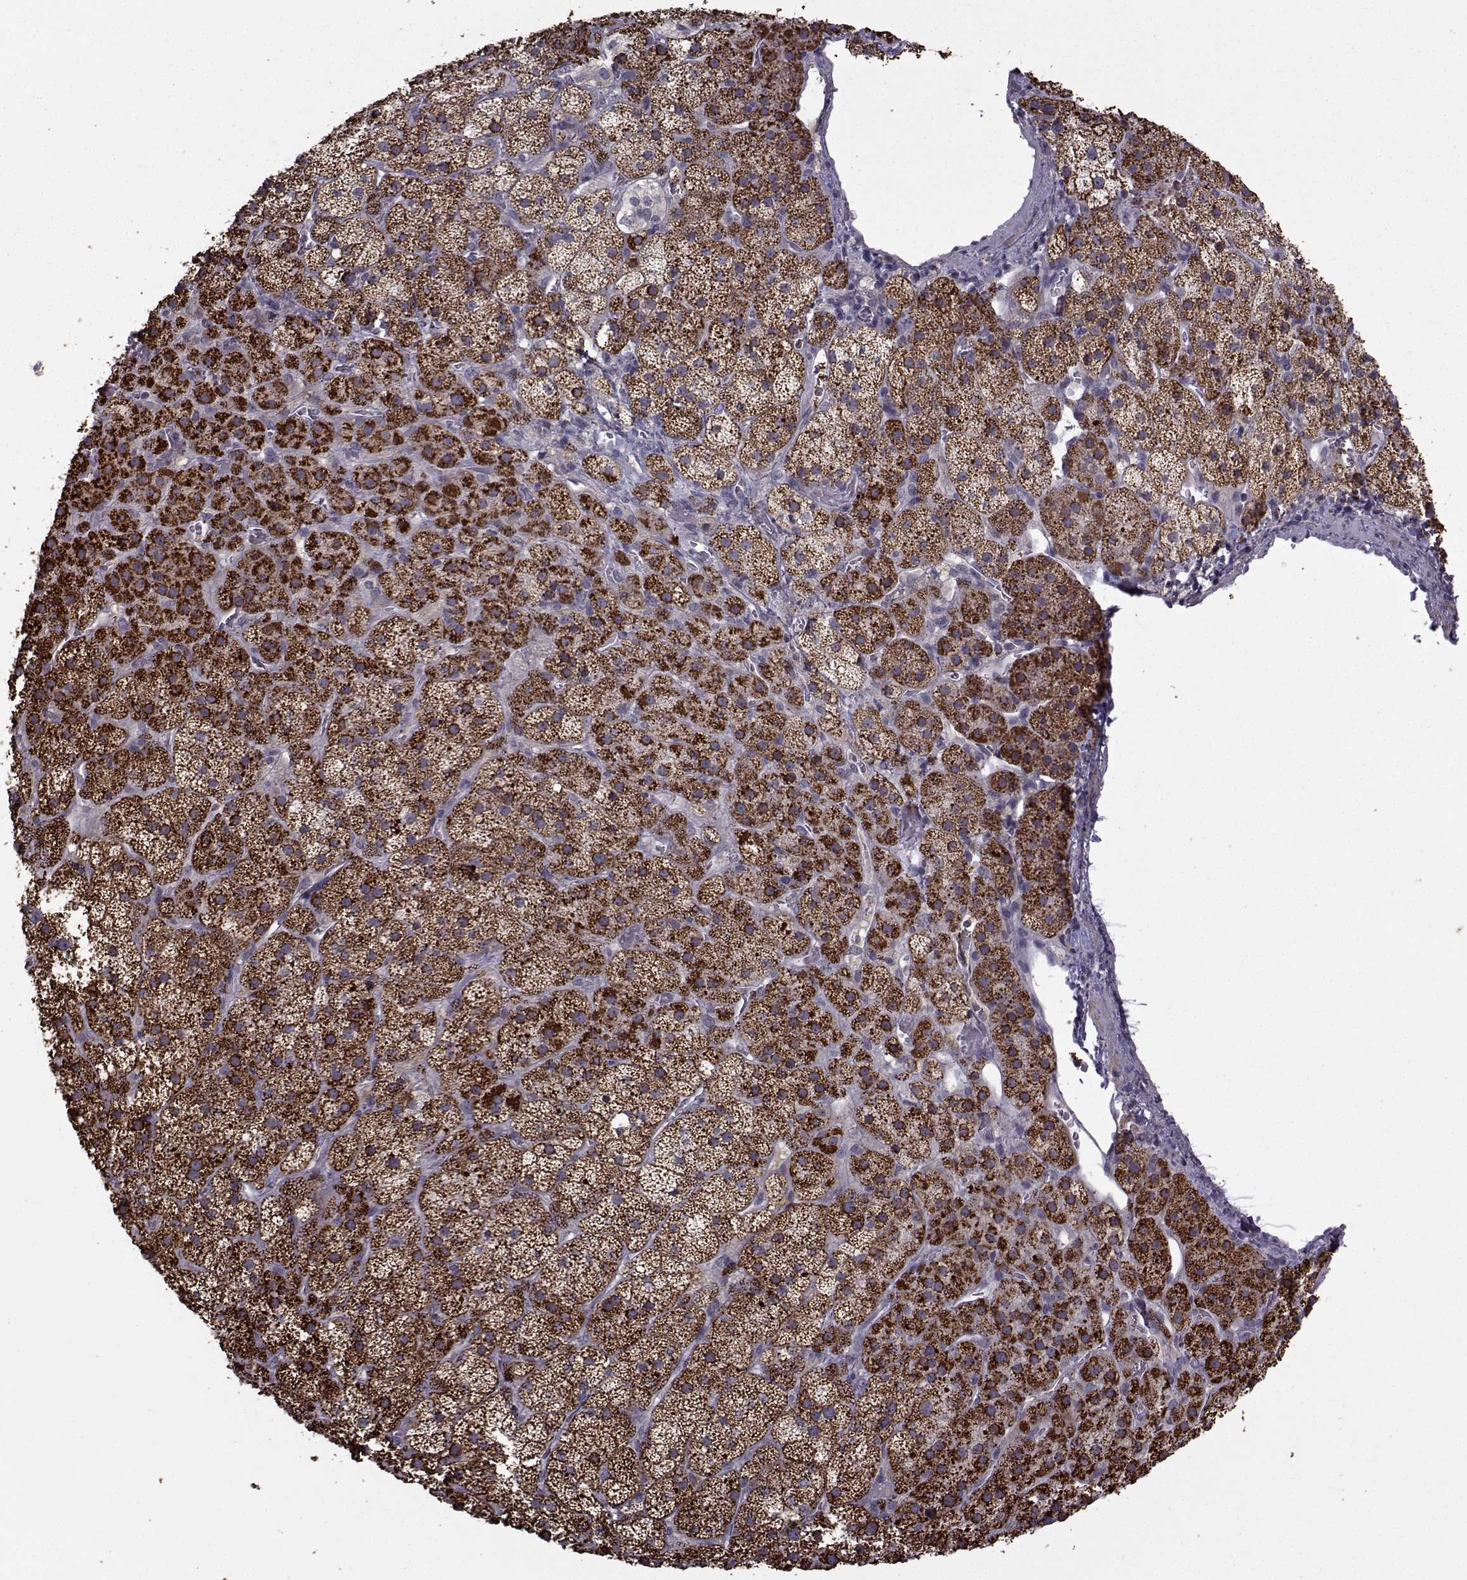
{"staining": {"intensity": "strong", "quantity": ">75%", "location": "cytoplasmic/membranous"}, "tissue": "adrenal gland", "cell_type": "Glandular cells", "image_type": "normal", "snomed": [{"axis": "morphology", "description": "Normal tissue, NOS"}, {"axis": "topography", "description": "Adrenal gland"}], "caption": "The micrograph exhibits staining of unremarkable adrenal gland, revealing strong cytoplasmic/membranous protein positivity (brown color) within glandular cells. The staining is performed using DAB brown chromogen to label protein expression. The nuclei are counter-stained blue using hematoxylin.", "gene": "FDXR", "patient": {"sex": "male", "age": 57}}